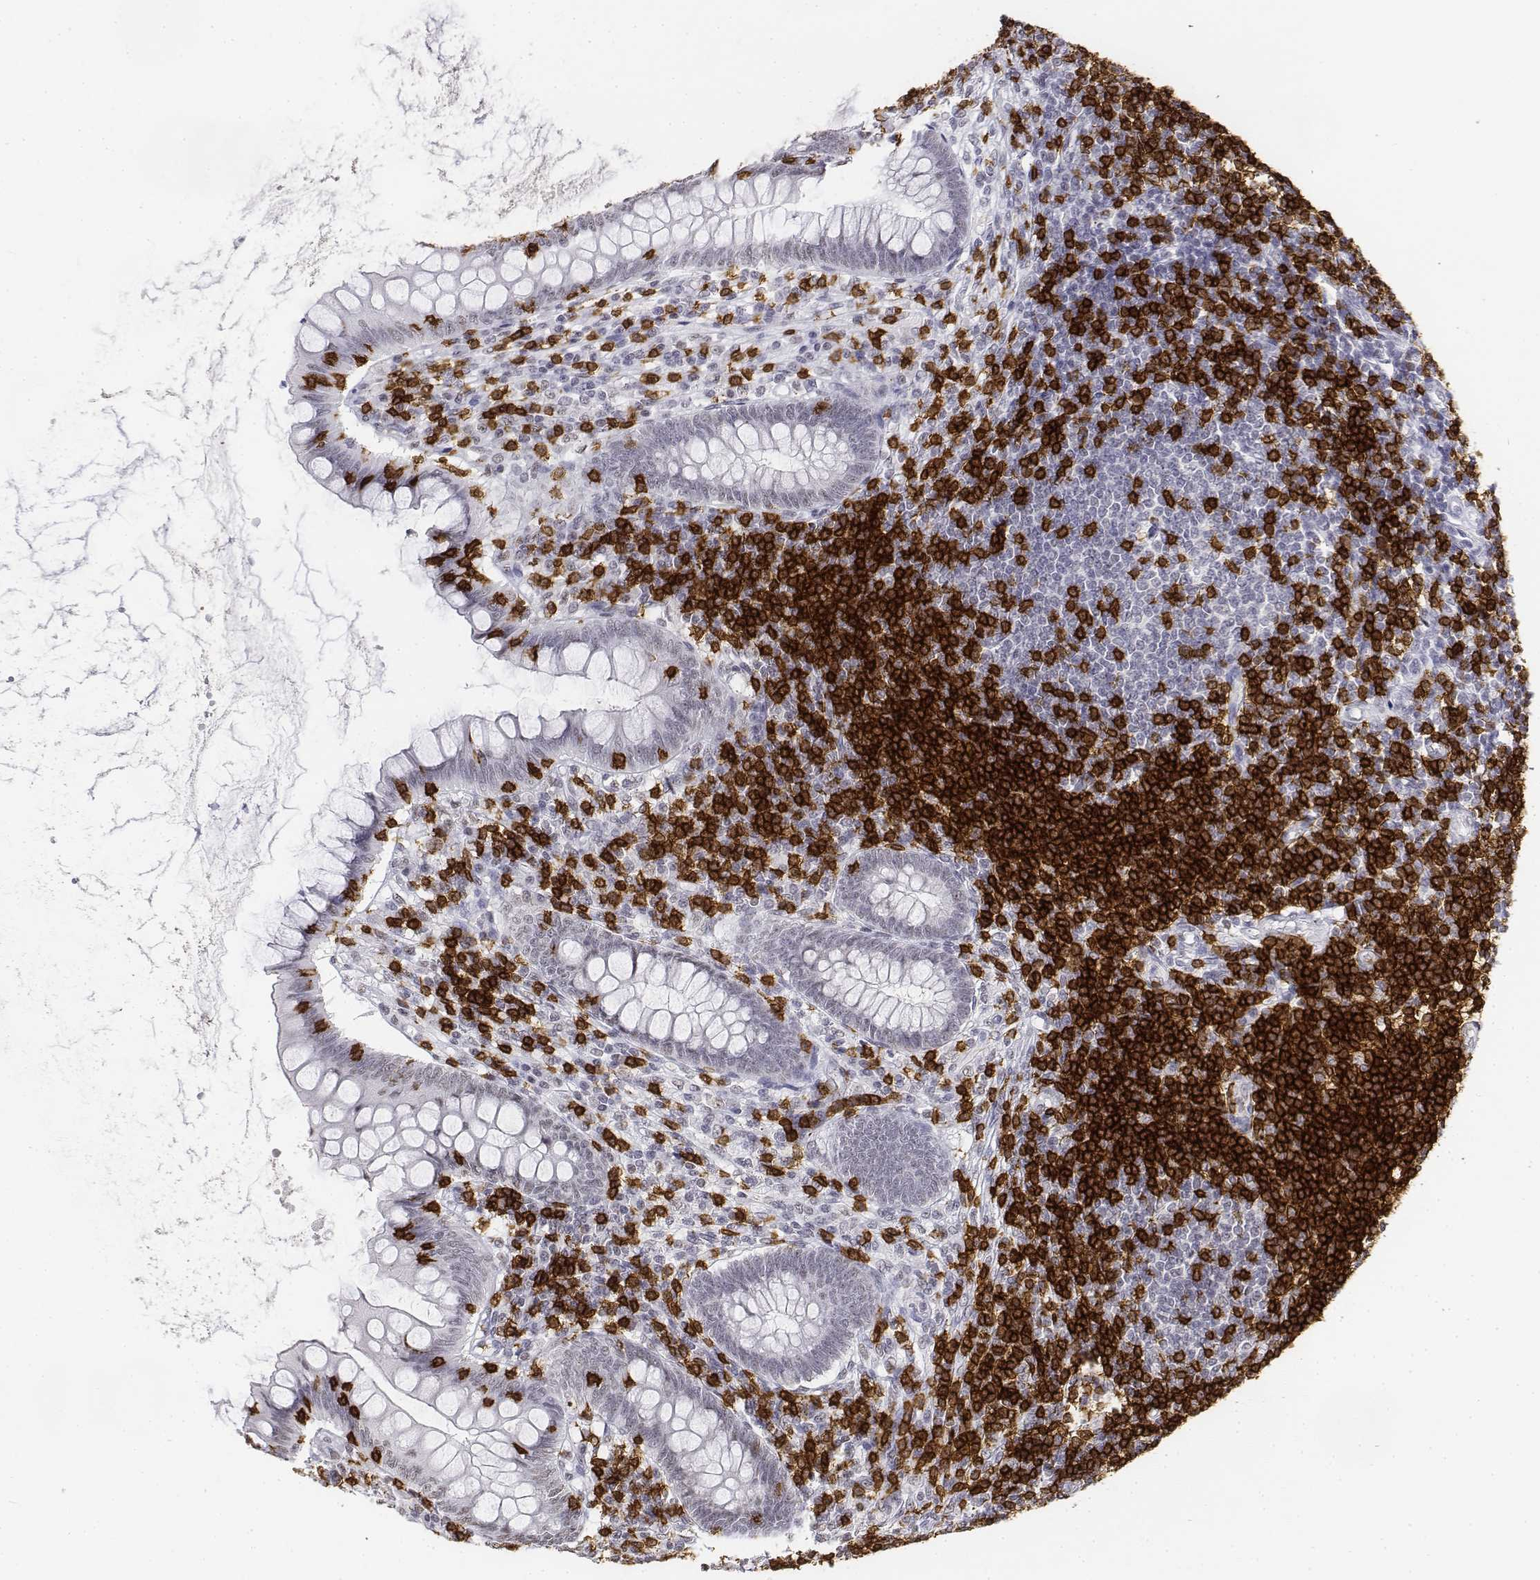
{"staining": {"intensity": "negative", "quantity": "none", "location": "none"}, "tissue": "appendix", "cell_type": "Glandular cells", "image_type": "normal", "snomed": [{"axis": "morphology", "description": "Normal tissue, NOS"}, {"axis": "topography", "description": "Appendix"}], "caption": "This is an immunohistochemistry photomicrograph of normal appendix. There is no expression in glandular cells.", "gene": "CD3E", "patient": {"sex": "female", "age": 57}}